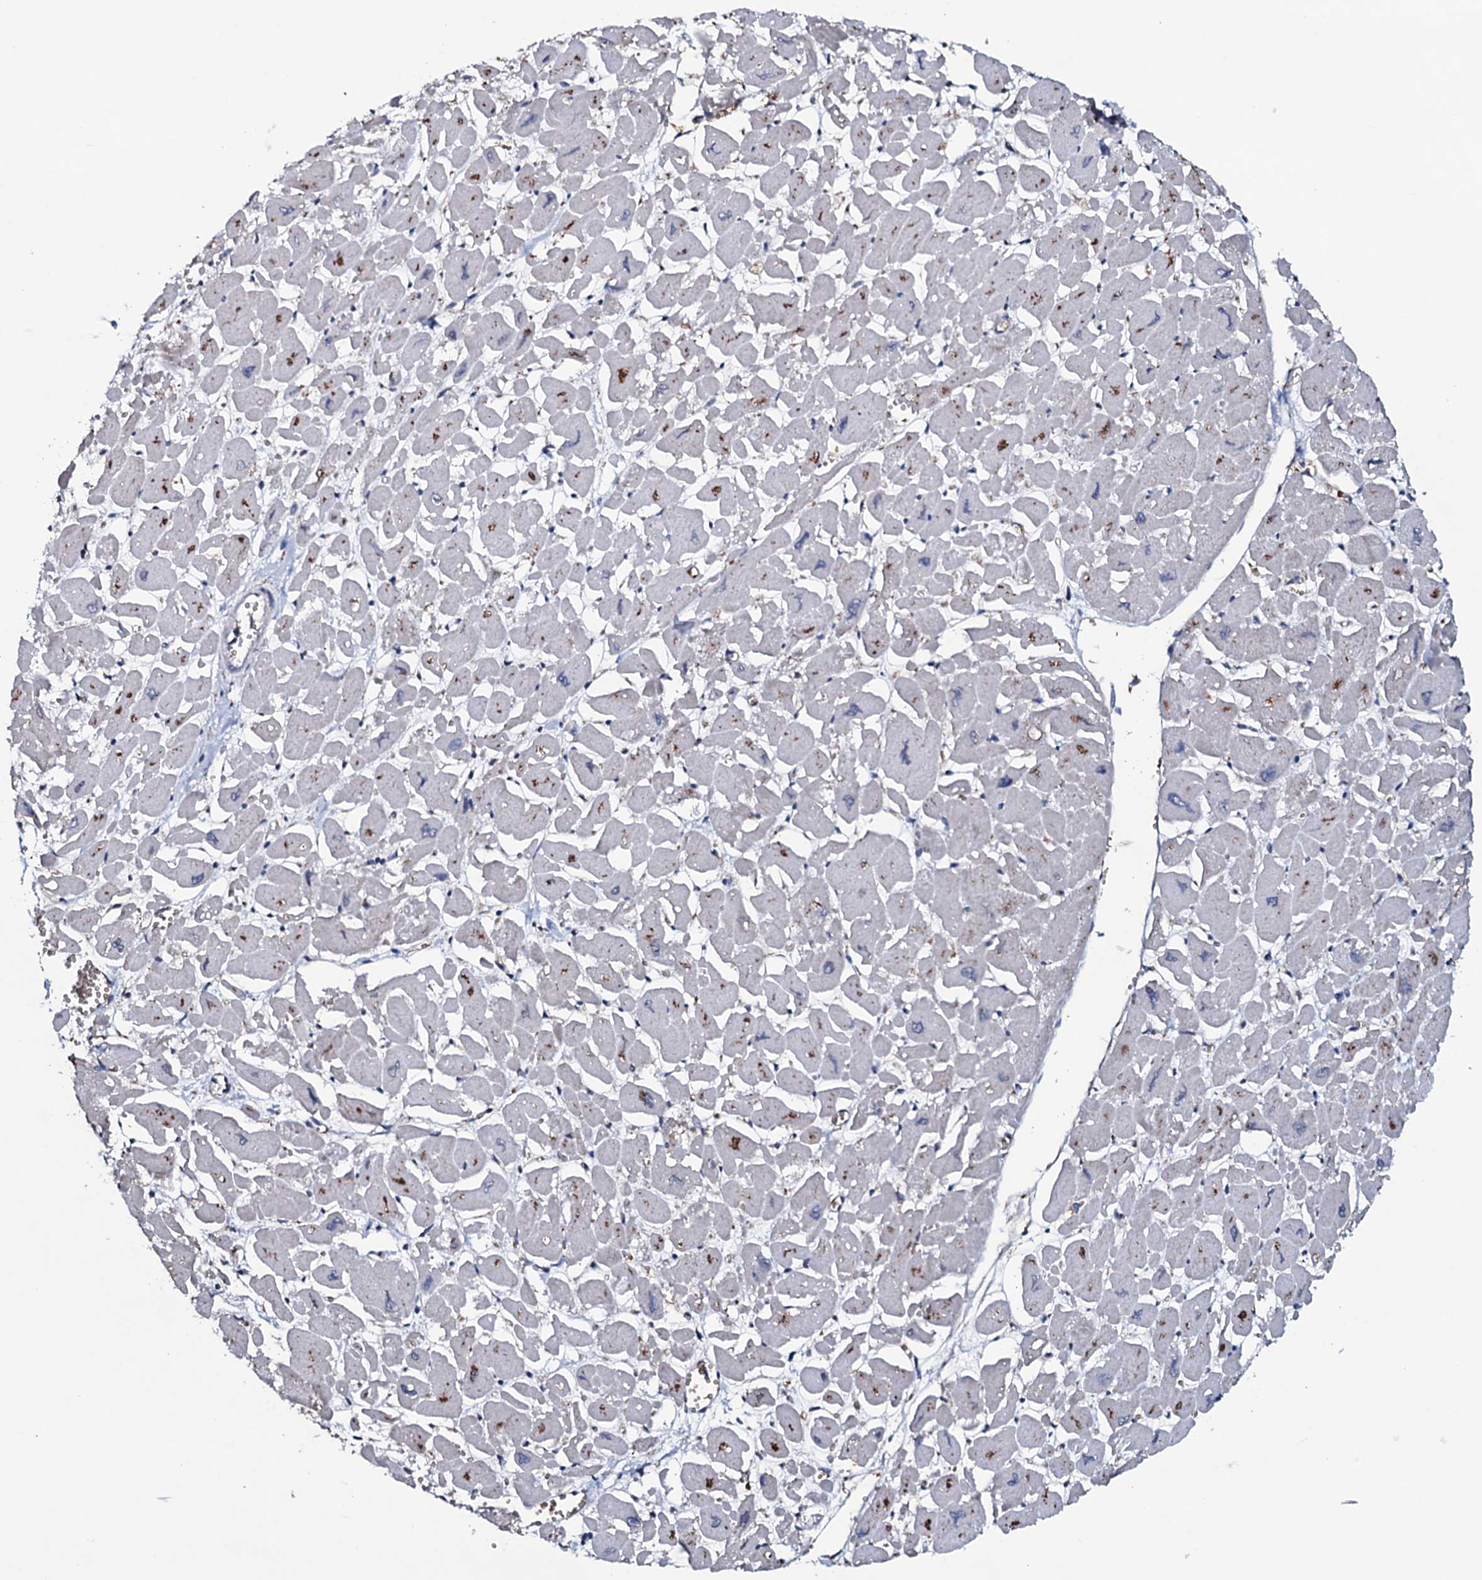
{"staining": {"intensity": "weak", "quantity": "25%-75%", "location": "cytoplasmic/membranous"}, "tissue": "heart muscle", "cell_type": "Cardiomyocytes", "image_type": "normal", "snomed": [{"axis": "morphology", "description": "Normal tissue, NOS"}, {"axis": "topography", "description": "Heart"}], "caption": "Protein analysis of benign heart muscle reveals weak cytoplasmic/membranous expression in about 25%-75% of cardiomyocytes. Using DAB (brown) and hematoxylin (blue) stains, captured at high magnification using brightfield microscopy.", "gene": "OGFOD2", "patient": {"sex": "male", "age": 54}}